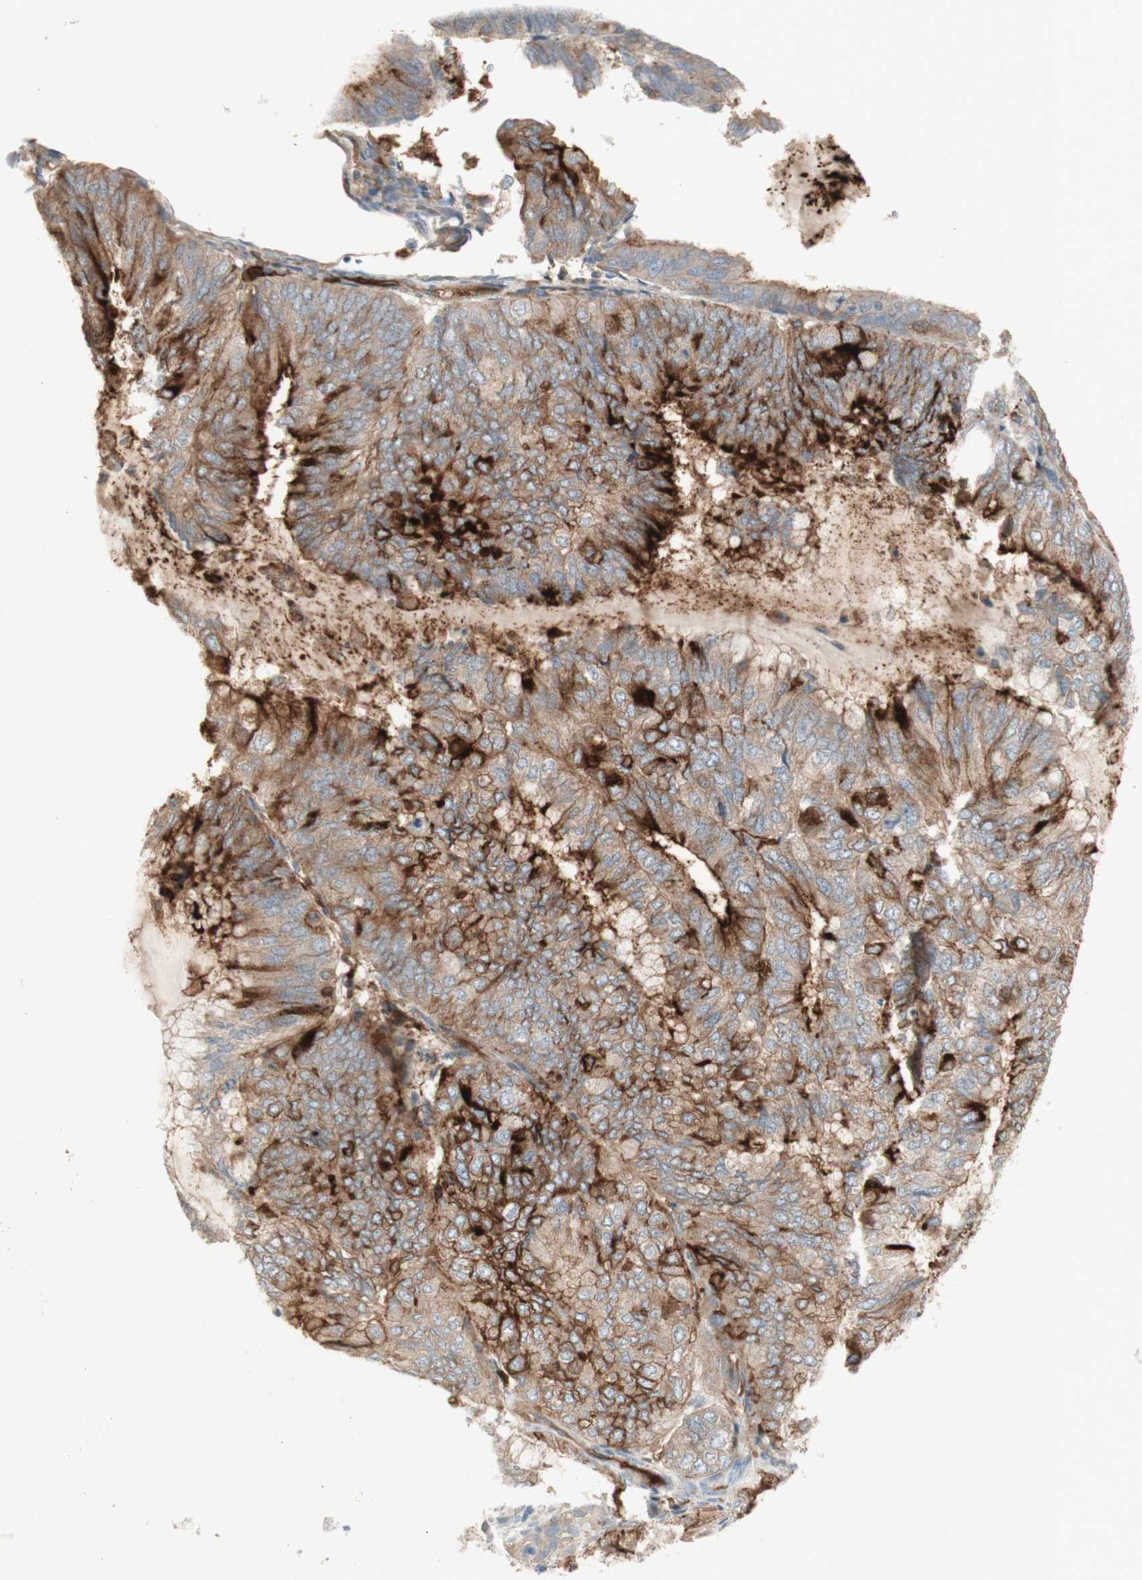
{"staining": {"intensity": "moderate", "quantity": ">75%", "location": "cytoplasmic/membranous"}, "tissue": "endometrial cancer", "cell_type": "Tumor cells", "image_type": "cancer", "snomed": [{"axis": "morphology", "description": "Adenocarcinoma, NOS"}, {"axis": "topography", "description": "Endometrium"}], "caption": "Endometrial adenocarcinoma stained for a protein displays moderate cytoplasmic/membranous positivity in tumor cells.", "gene": "PTGER4", "patient": {"sex": "female", "age": 81}}